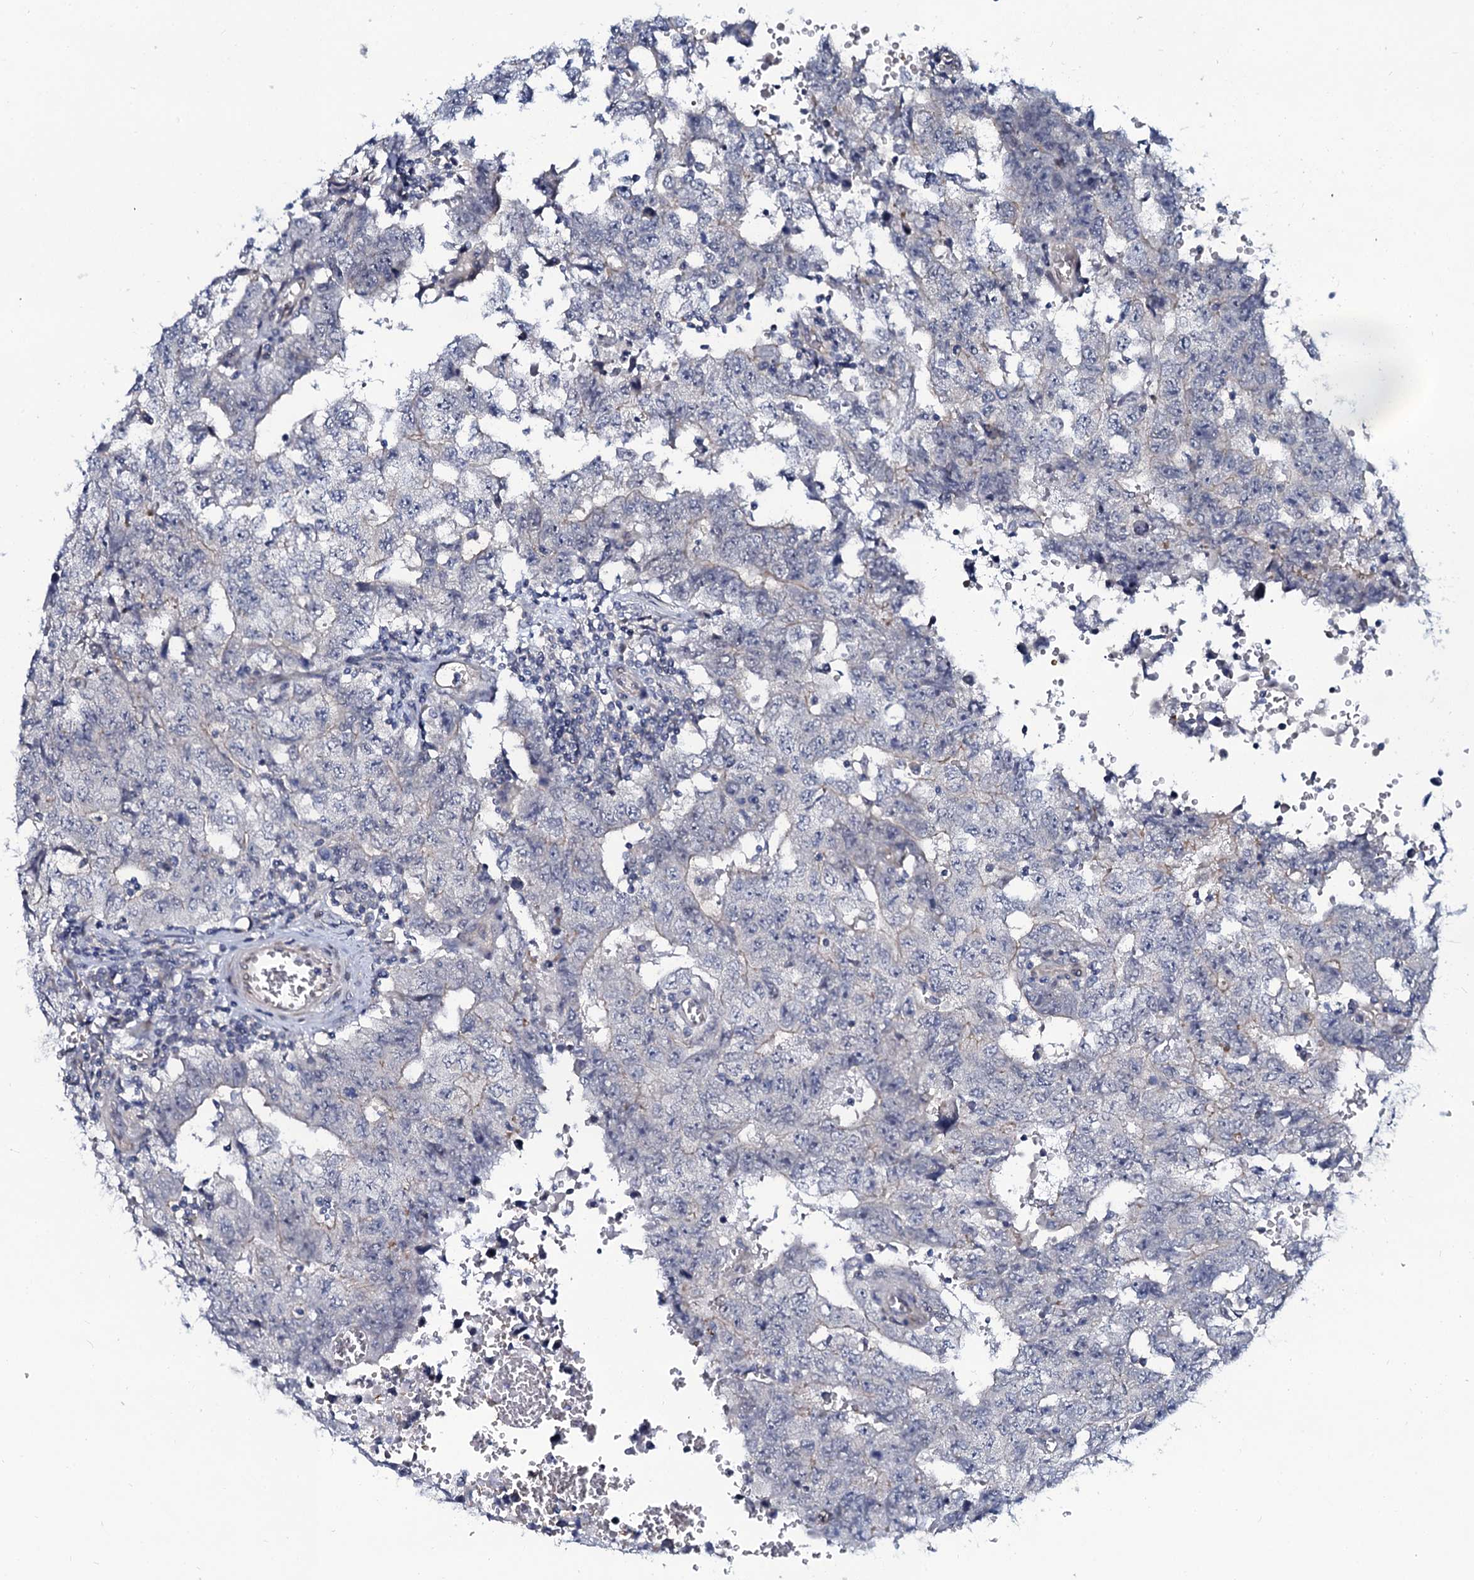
{"staining": {"intensity": "negative", "quantity": "none", "location": "none"}, "tissue": "testis cancer", "cell_type": "Tumor cells", "image_type": "cancer", "snomed": [{"axis": "morphology", "description": "Carcinoma, Embryonal, NOS"}, {"axis": "topography", "description": "Testis"}], "caption": "Immunohistochemistry (IHC) histopathology image of testis embryonal carcinoma stained for a protein (brown), which exhibits no expression in tumor cells. (Immunohistochemistry, brightfield microscopy, high magnification).", "gene": "C10orf88", "patient": {"sex": "male", "age": 26}}